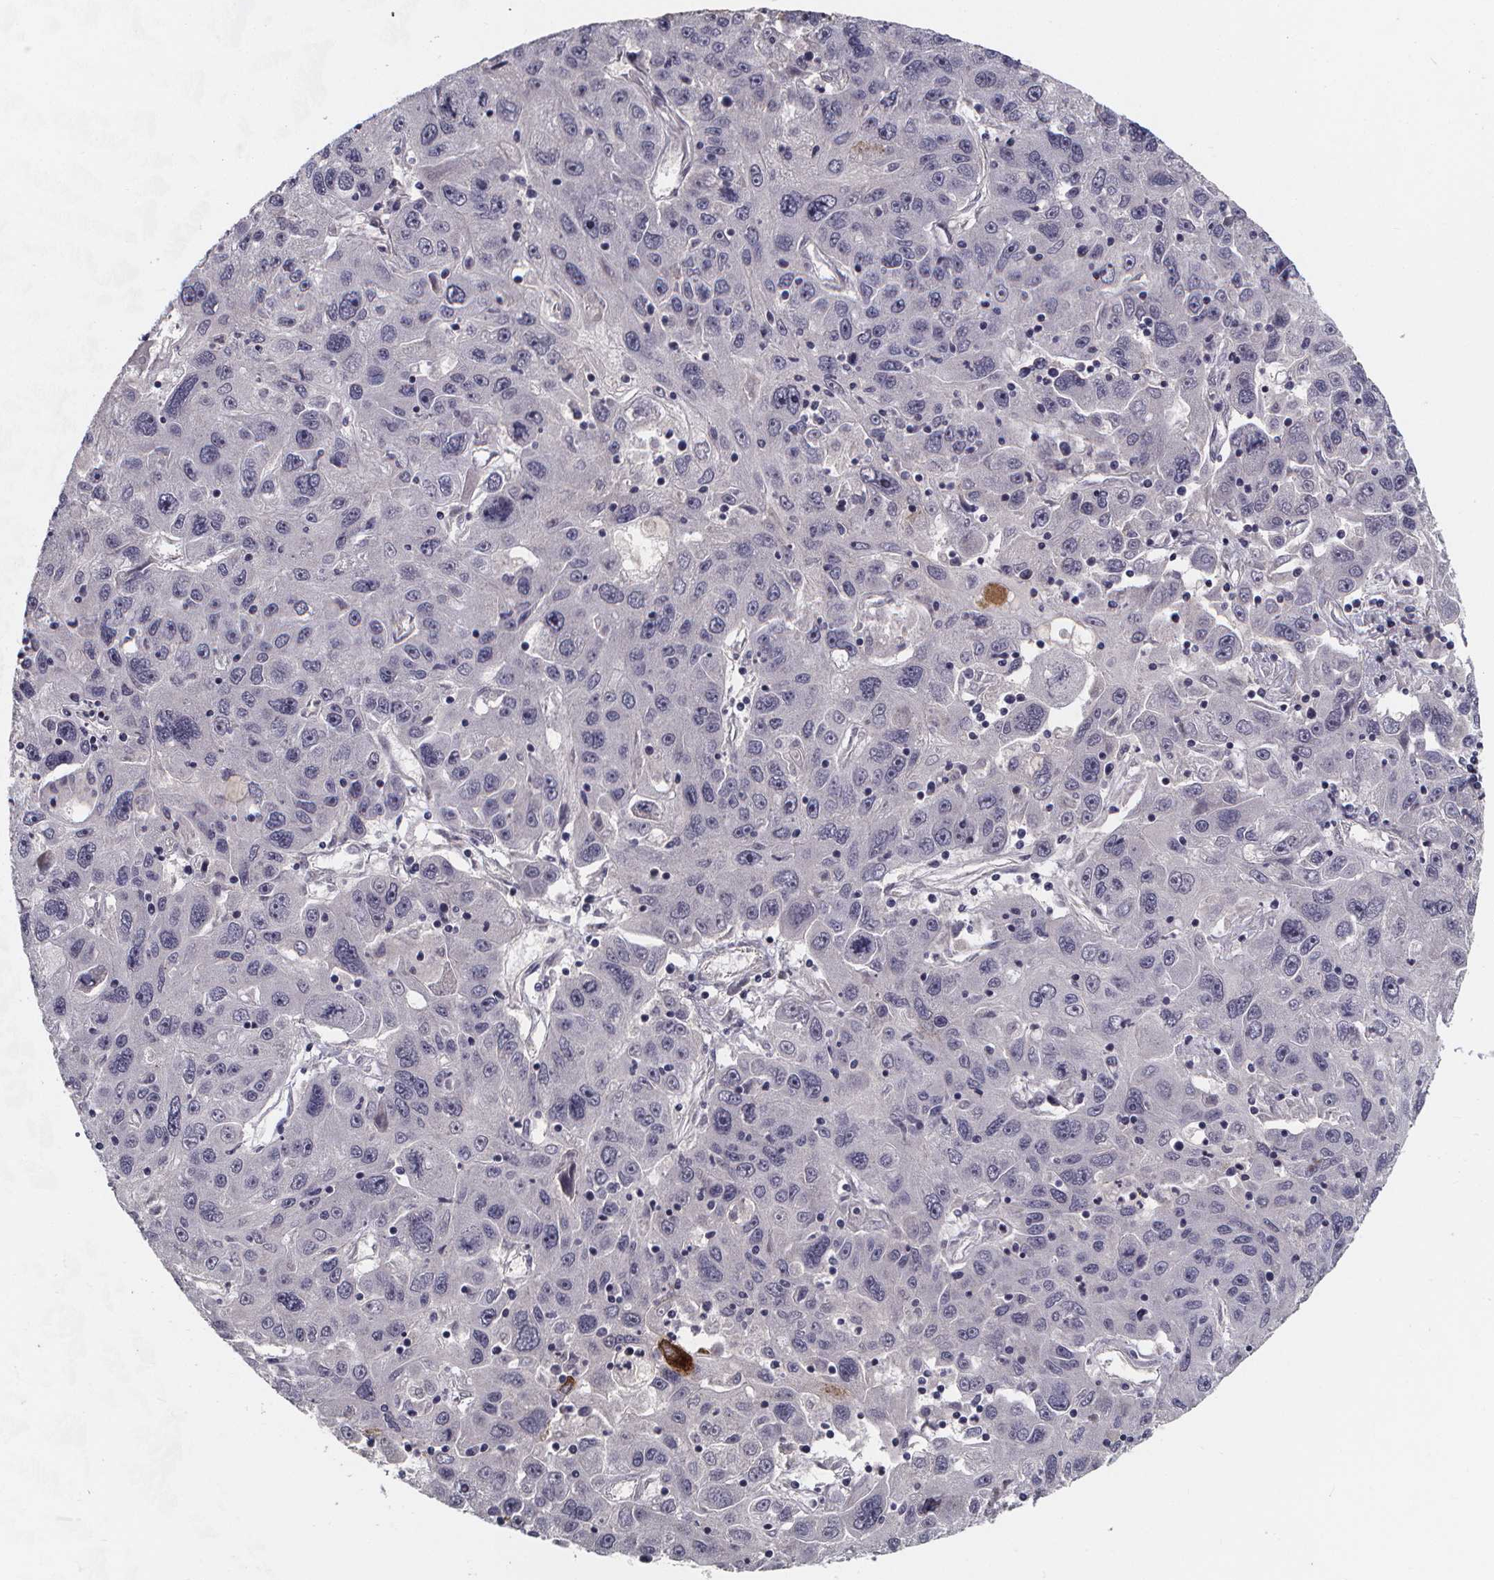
{"staining": {"intensity": "negative", "quantity": "none", "location": "none"}, "tissue": "stomach cancer", "cell_type": "Tumor cells", "image_type": "cancer", "snomed": [{"axis": "morphology", "description": "Adenocarcinoma, NOS"}, {"axis": "topography", "description": "Stomach"}], "caption": "This is an immunohistochemistry image of stomach cancer. There is no staining in tumor cells.", "gene": "AGT", "patient": {"sex": "male", "age": 56}}